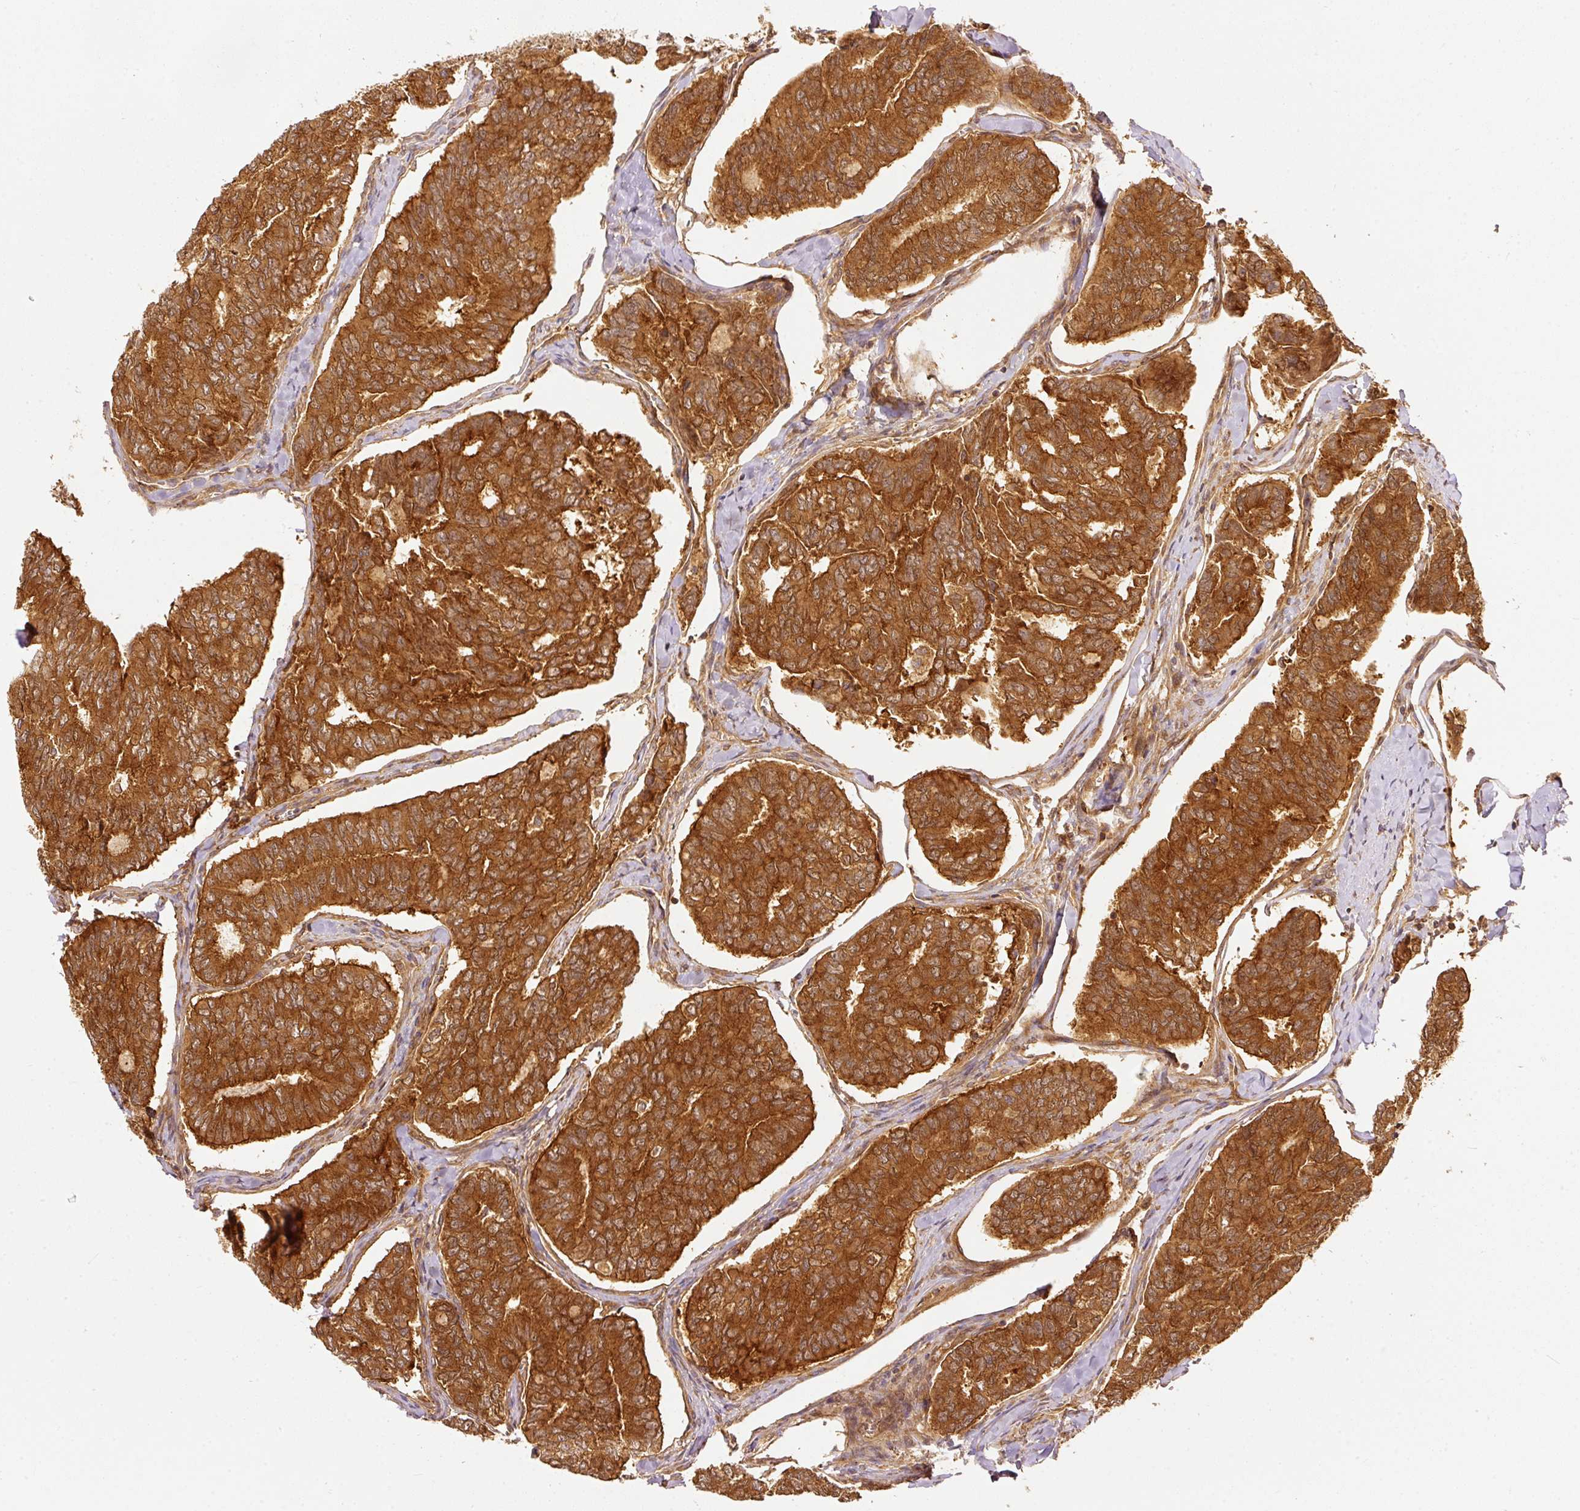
{"staining": {"intensity": "strong", "quantity": ">75%", "location": "cytoplasmic/membranous"}, "tissue": "thyroid cancer", "cell_type": "Tumor cells", "image_type": "cancer", "snomed": [{"axis": "morphology", "description": "Papillary adenocarcinoma, NOS"}, {"axis": "topography", "description": "Thyroid gland"}], "caption": "About >75% of tumor cells in human thyroid cancer exhibit strong cytoplasmic/membranous protein expression as visualized by brown immunohistochemical staining.", "gene": "EIF3B", "patient": {"sex": "female", "age": 35}}